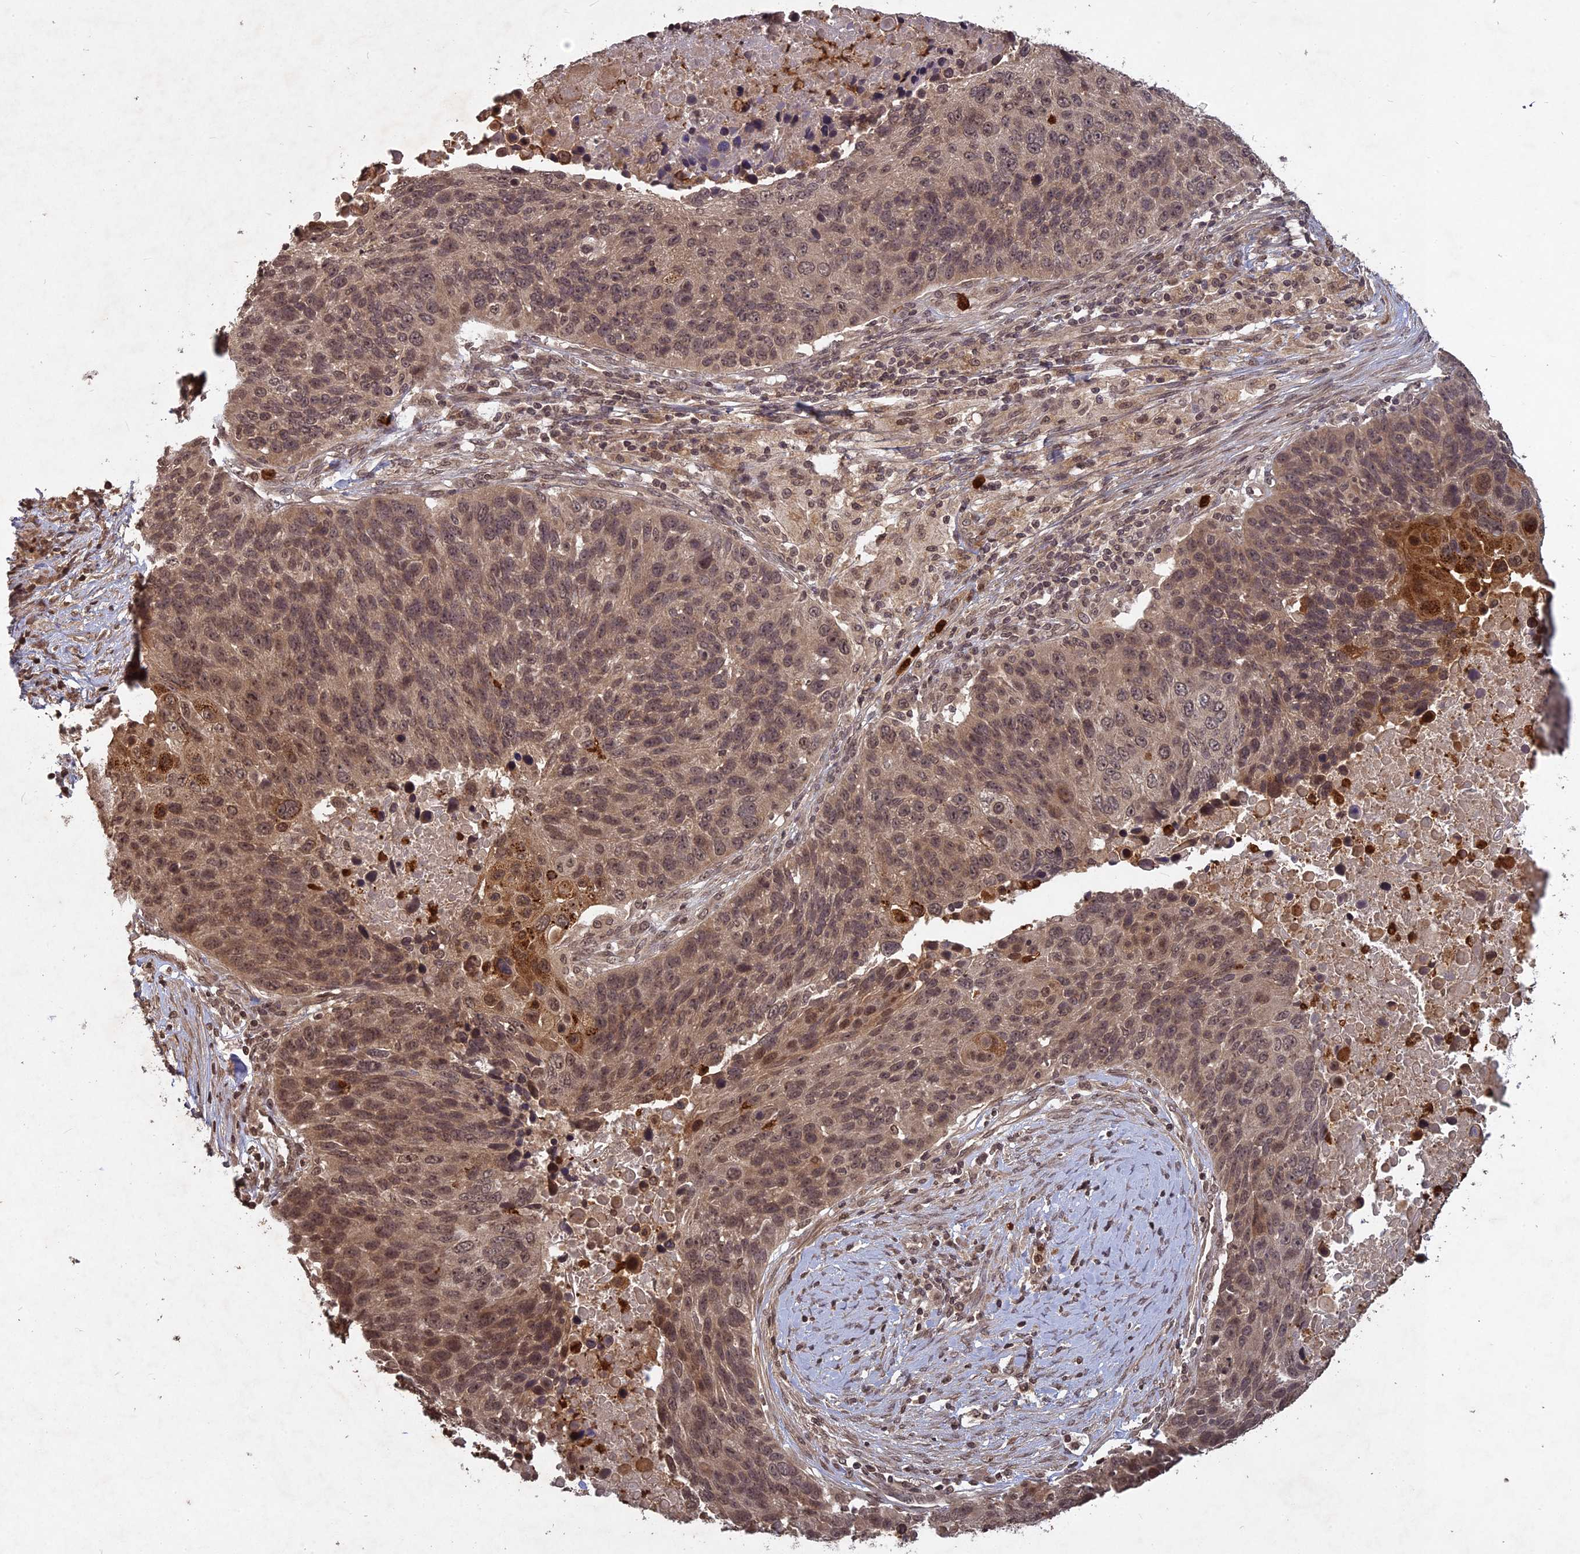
{"staining": {"intensity": "moderate", "quantity": ">75%", "location": "nuclear"}, "tissue": "lung cancer", "cell_type": "Tumor cells", "image_type": "cancer", "snomed": [{"axis": "morphology", "description": "Normal tissue, NOS"}, {"axis": "morphology", "description": "Squamous cell carcinoma, NOS"}, {"axis": "topography", "description": "Lymph node"}, {"axis": "topography", "description": "Lung"}], "caption": "Tumor cells show moderate nuclear positivity in about >75% of cells in lung cancer. Nuclei are stained in blue.", "gene": "SRMS", "patient": {"sex": "male", "age": 66}}